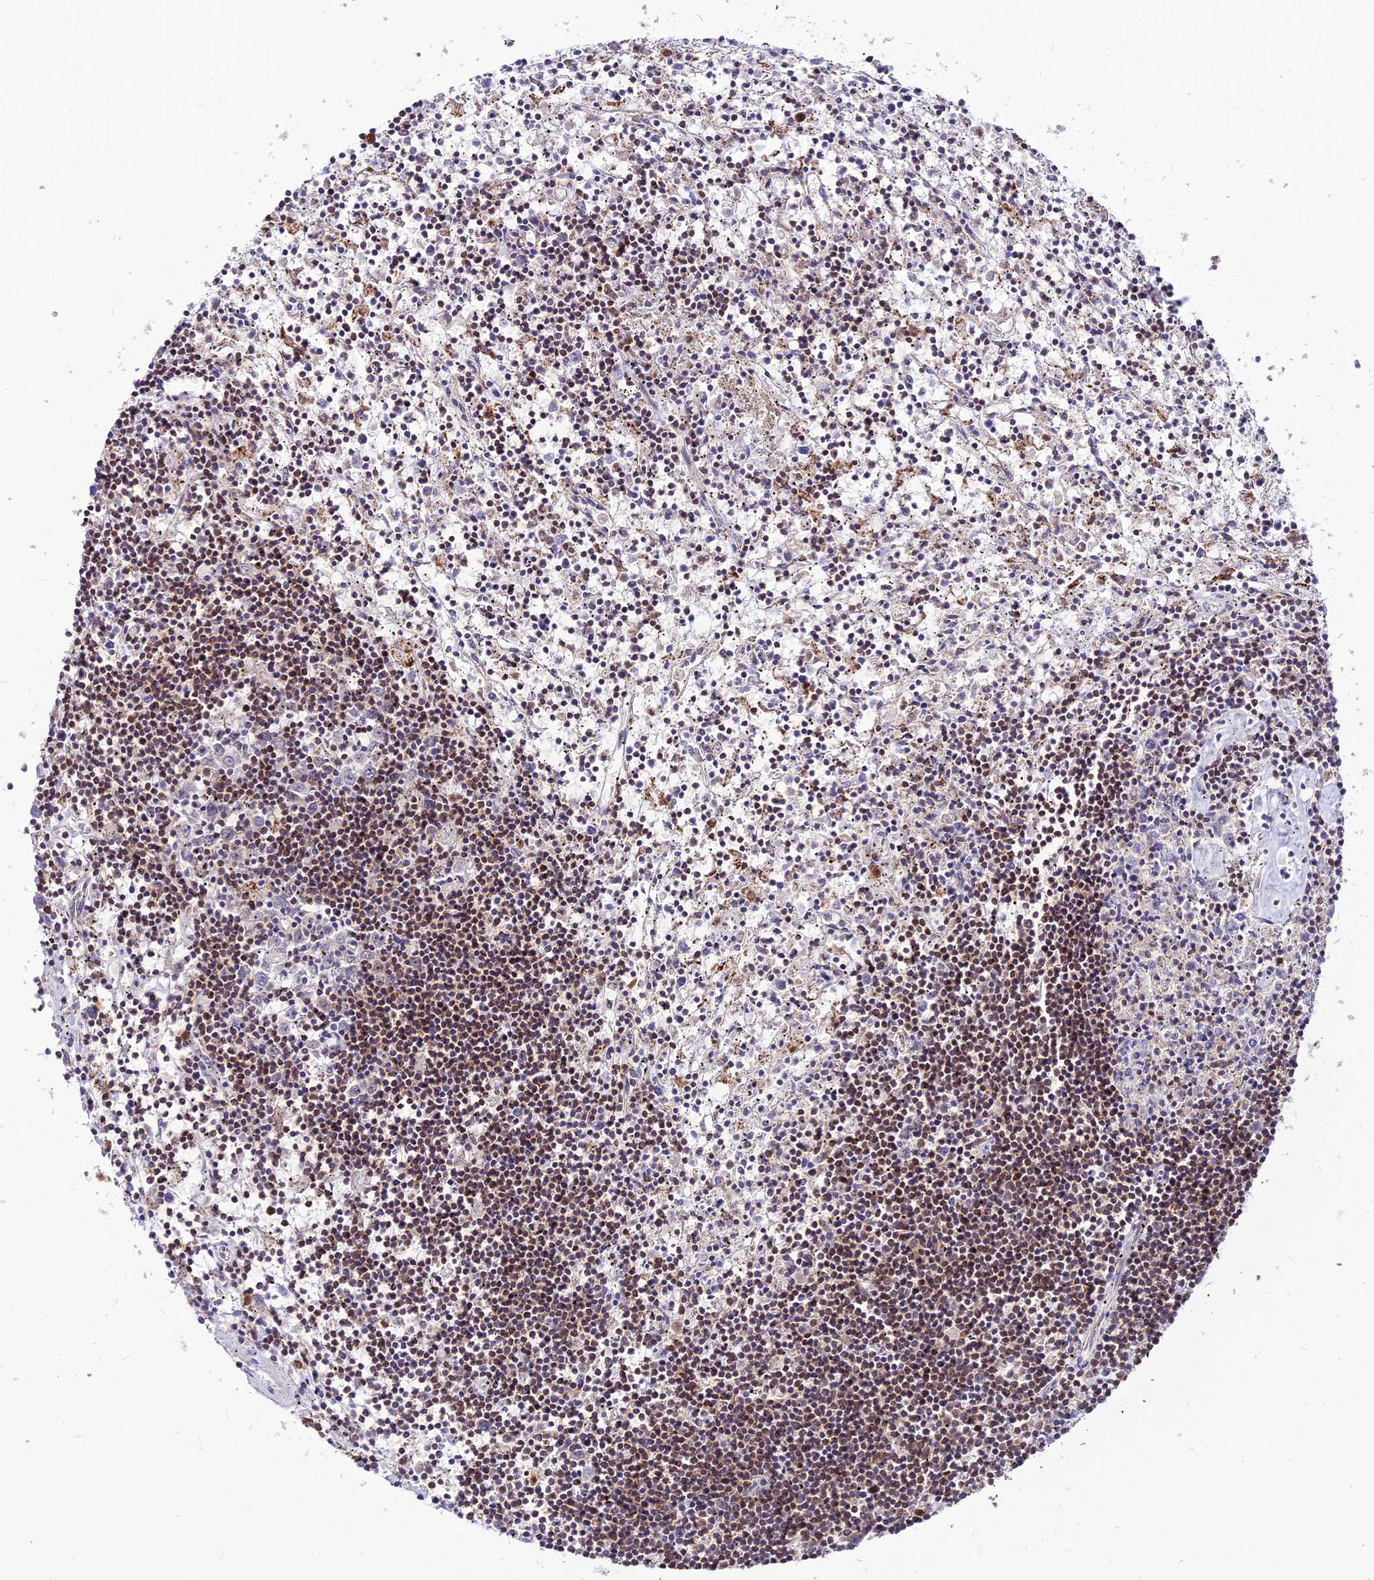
{"staining": {"intensity": "weak", "quantity": ">75%", "location": "cytoplasmic/membranous"}, "tissue": "lymphoma", "cell_type": "Tumor cells", "image_type": "cancer", "snomed": [{"axis": "morphology", "description": "Malignant lymphoma, non-Hodgkin's type, Low grade"}, {"axis": "topography", "description": "Spleen"}], "caption": "IHC of lymphoma exhibits low levels of weak cytoplasmic/membranous expression in about >75% of tumor cells.", "gene": "ECI1", "patient": {"sex": "male", "age": 76}}